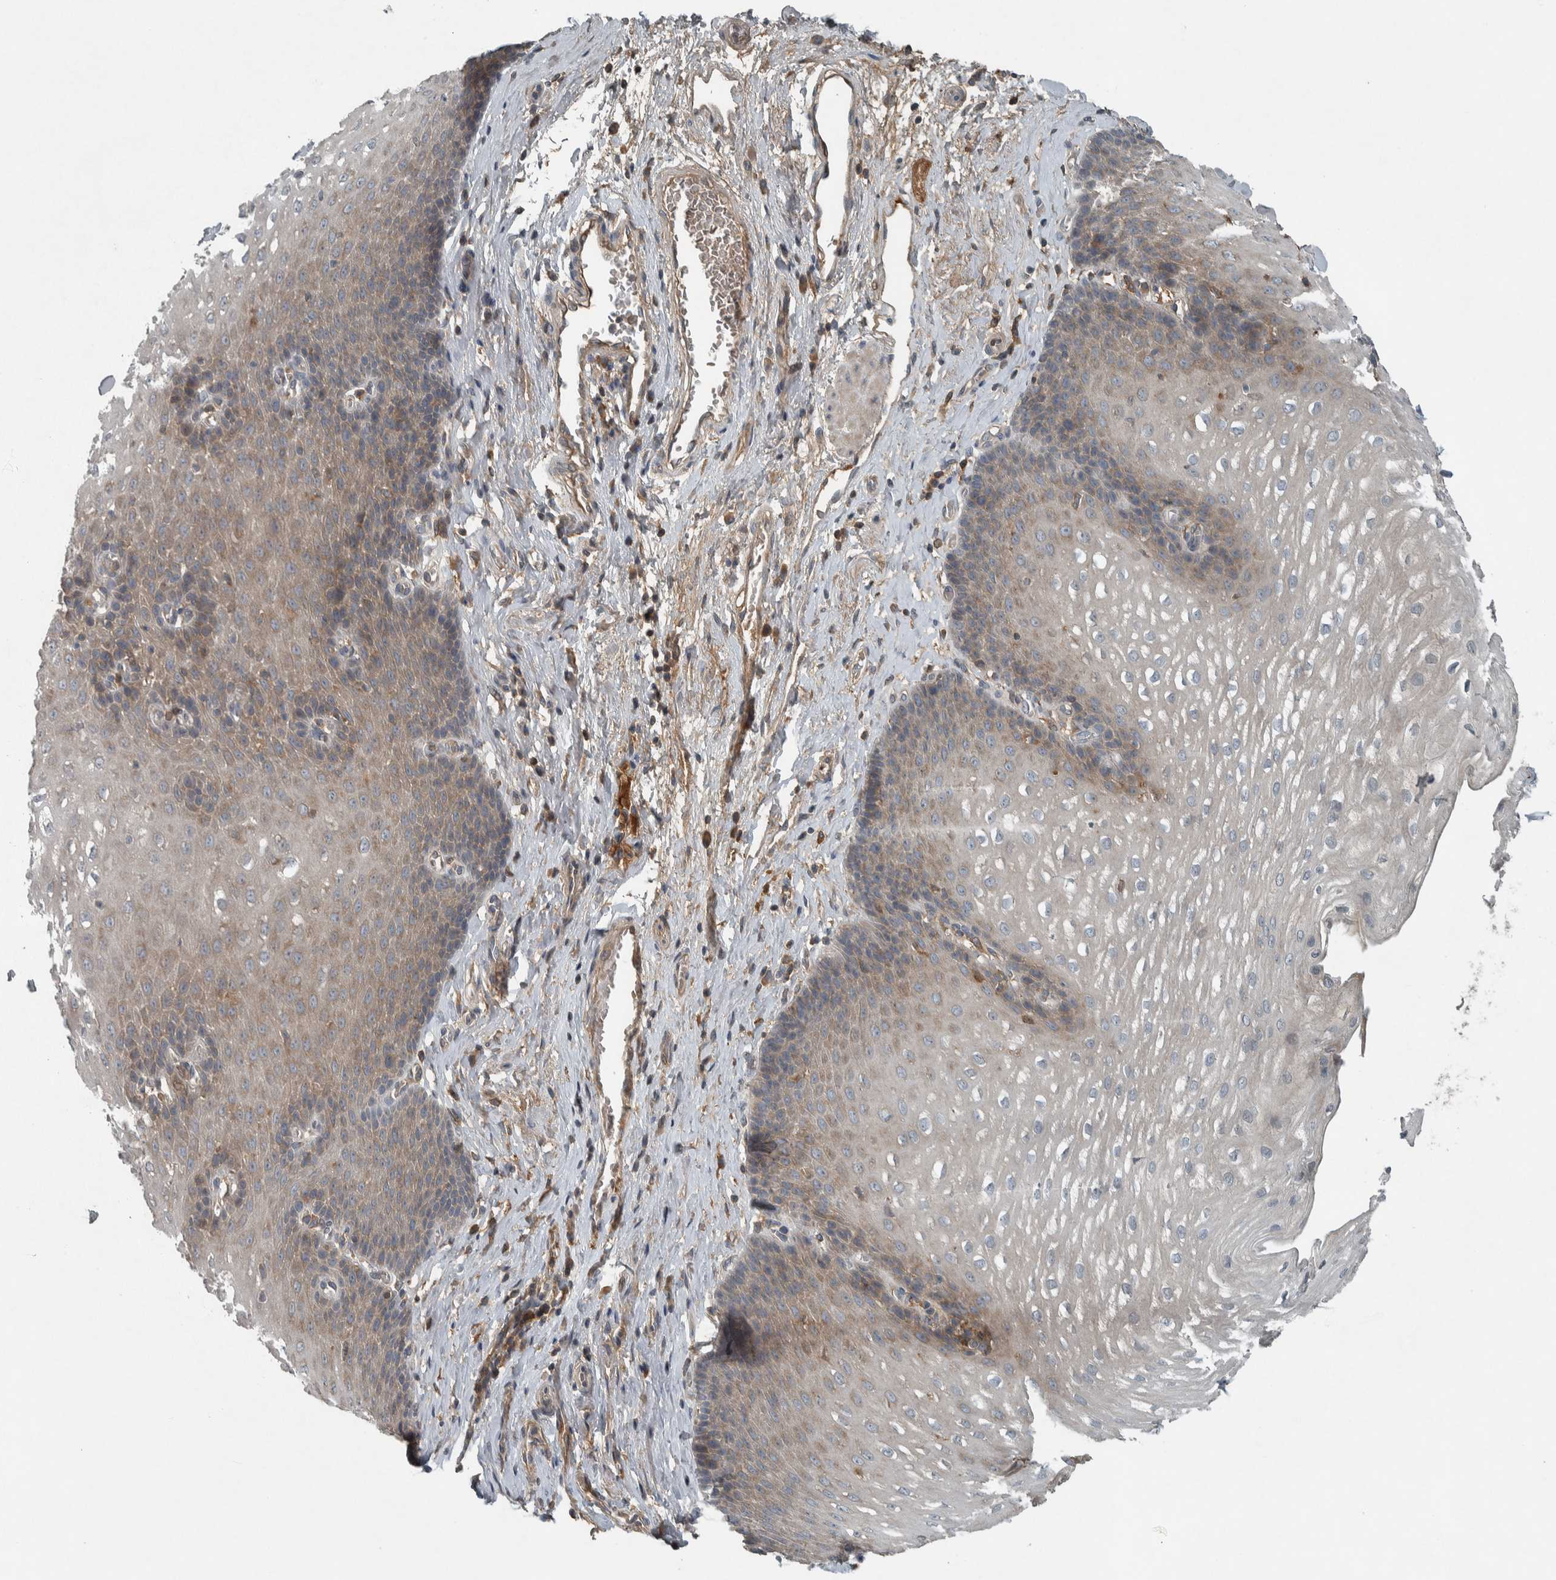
{"staining": {"intensity": "moderate", "quantity": "<25%", "location": "cytoplasmic/membranous"}, "tissue": "esophagus", "cell_type": "Squamous epithelial cells", "image_type": "normal", "snomed": [{"axis": "morphology", "description": "Normal tissue, NOS"}, {"axis": "topography", "description": "Esophagus"}], "caption": "This is an image of immunohistochemistry staining of benign esophagus, which shows moderate expression in the cytoplasmic/membranous of squamous epithelial cells.", "gene": "CLCN2", "patient": {"sex": "male", "age": 48}}